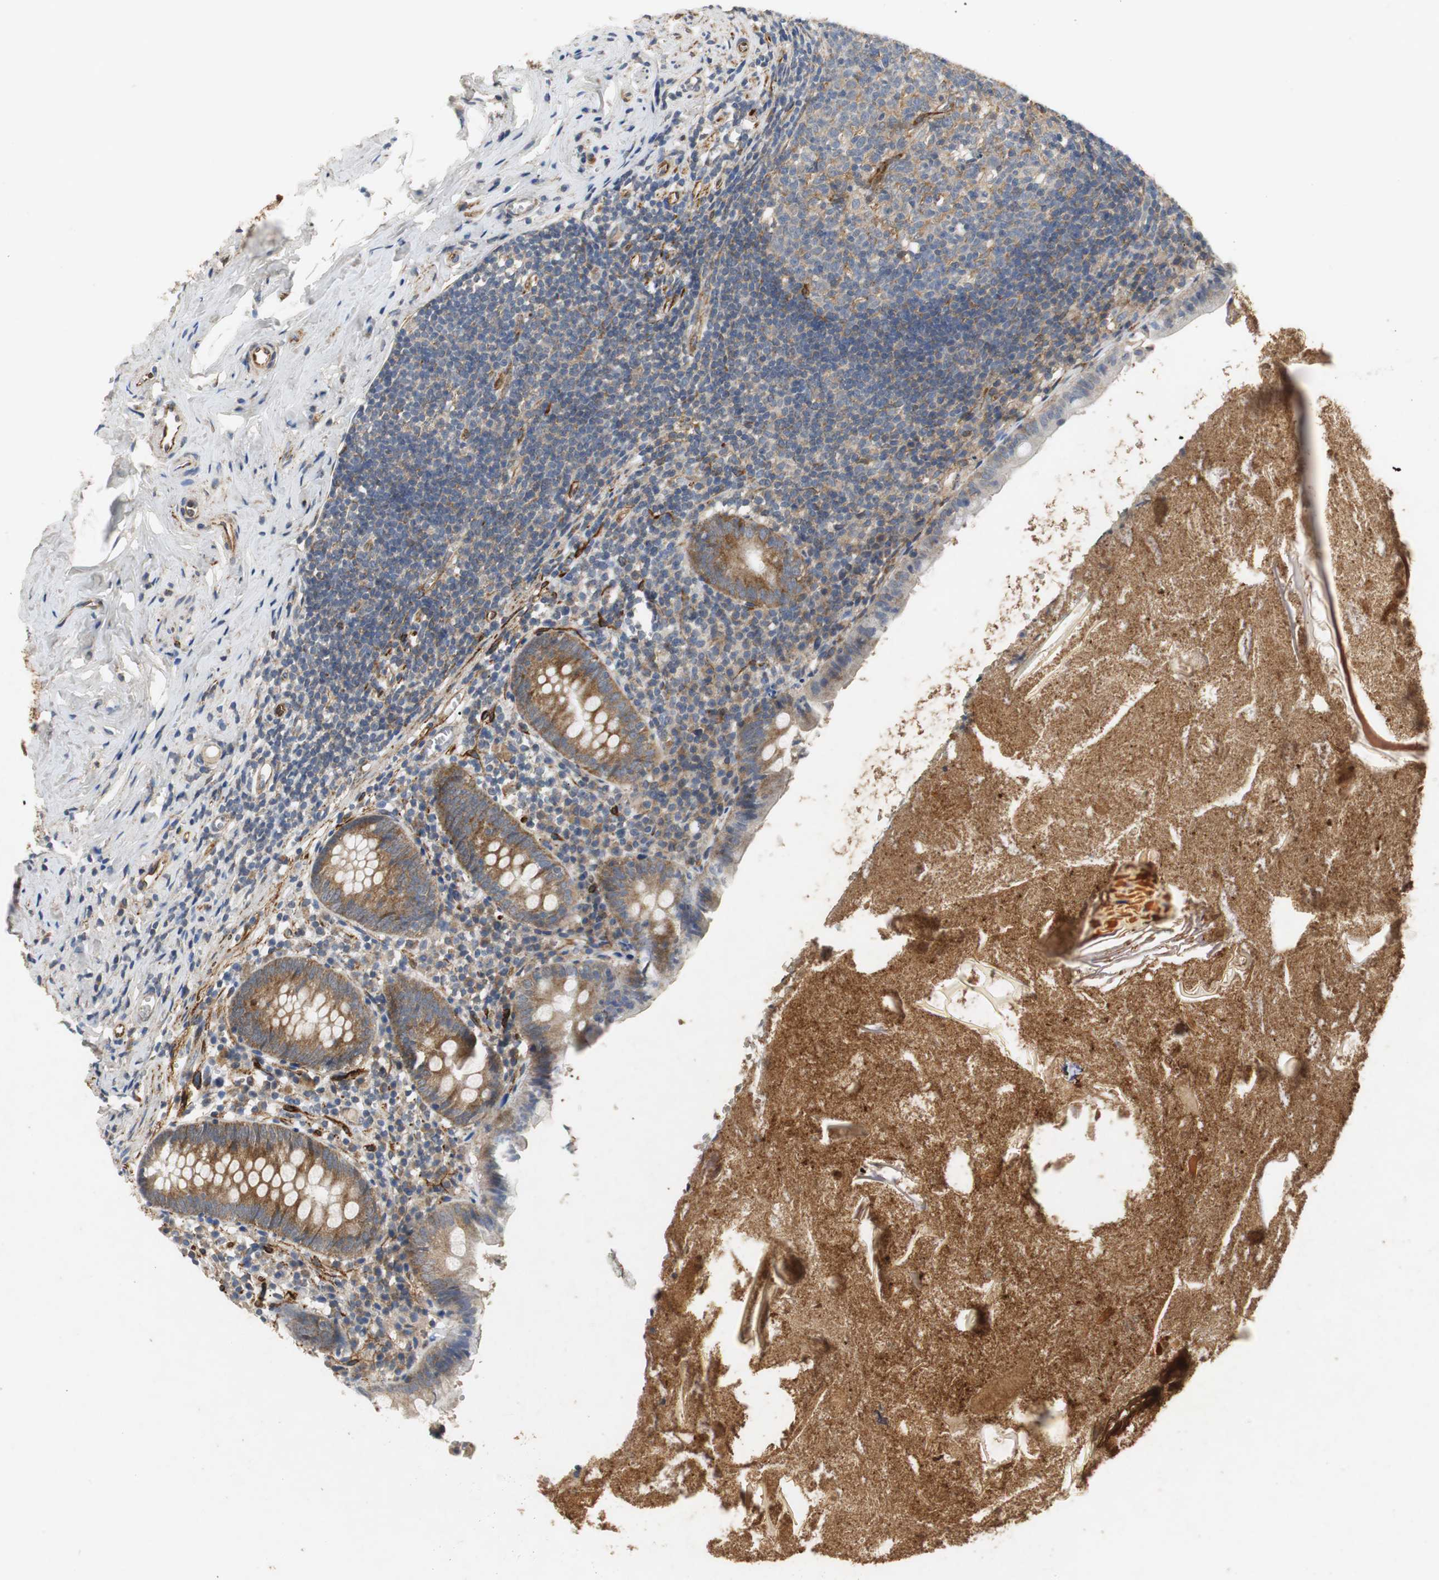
{"staining": {"intensity": "moderate", "quantity": ">75%", "location": "cytoplasmic/membranous"}, "tissue": "appendix", "cell_type": "Glandular cells", "image_type": "normal", "snomed": [{"axis": "morphology", "description": "Normal tissue, NOS"}, {"axis": "topography", "description": "Appendix"}], "caption": "Glandular cells demonstrate moderate cytoplasmic/membranous expression in about >75% of cells in unremarkable appendix.", "gene": "ISCU", "patient": {"sex": "male", "age": 52}}